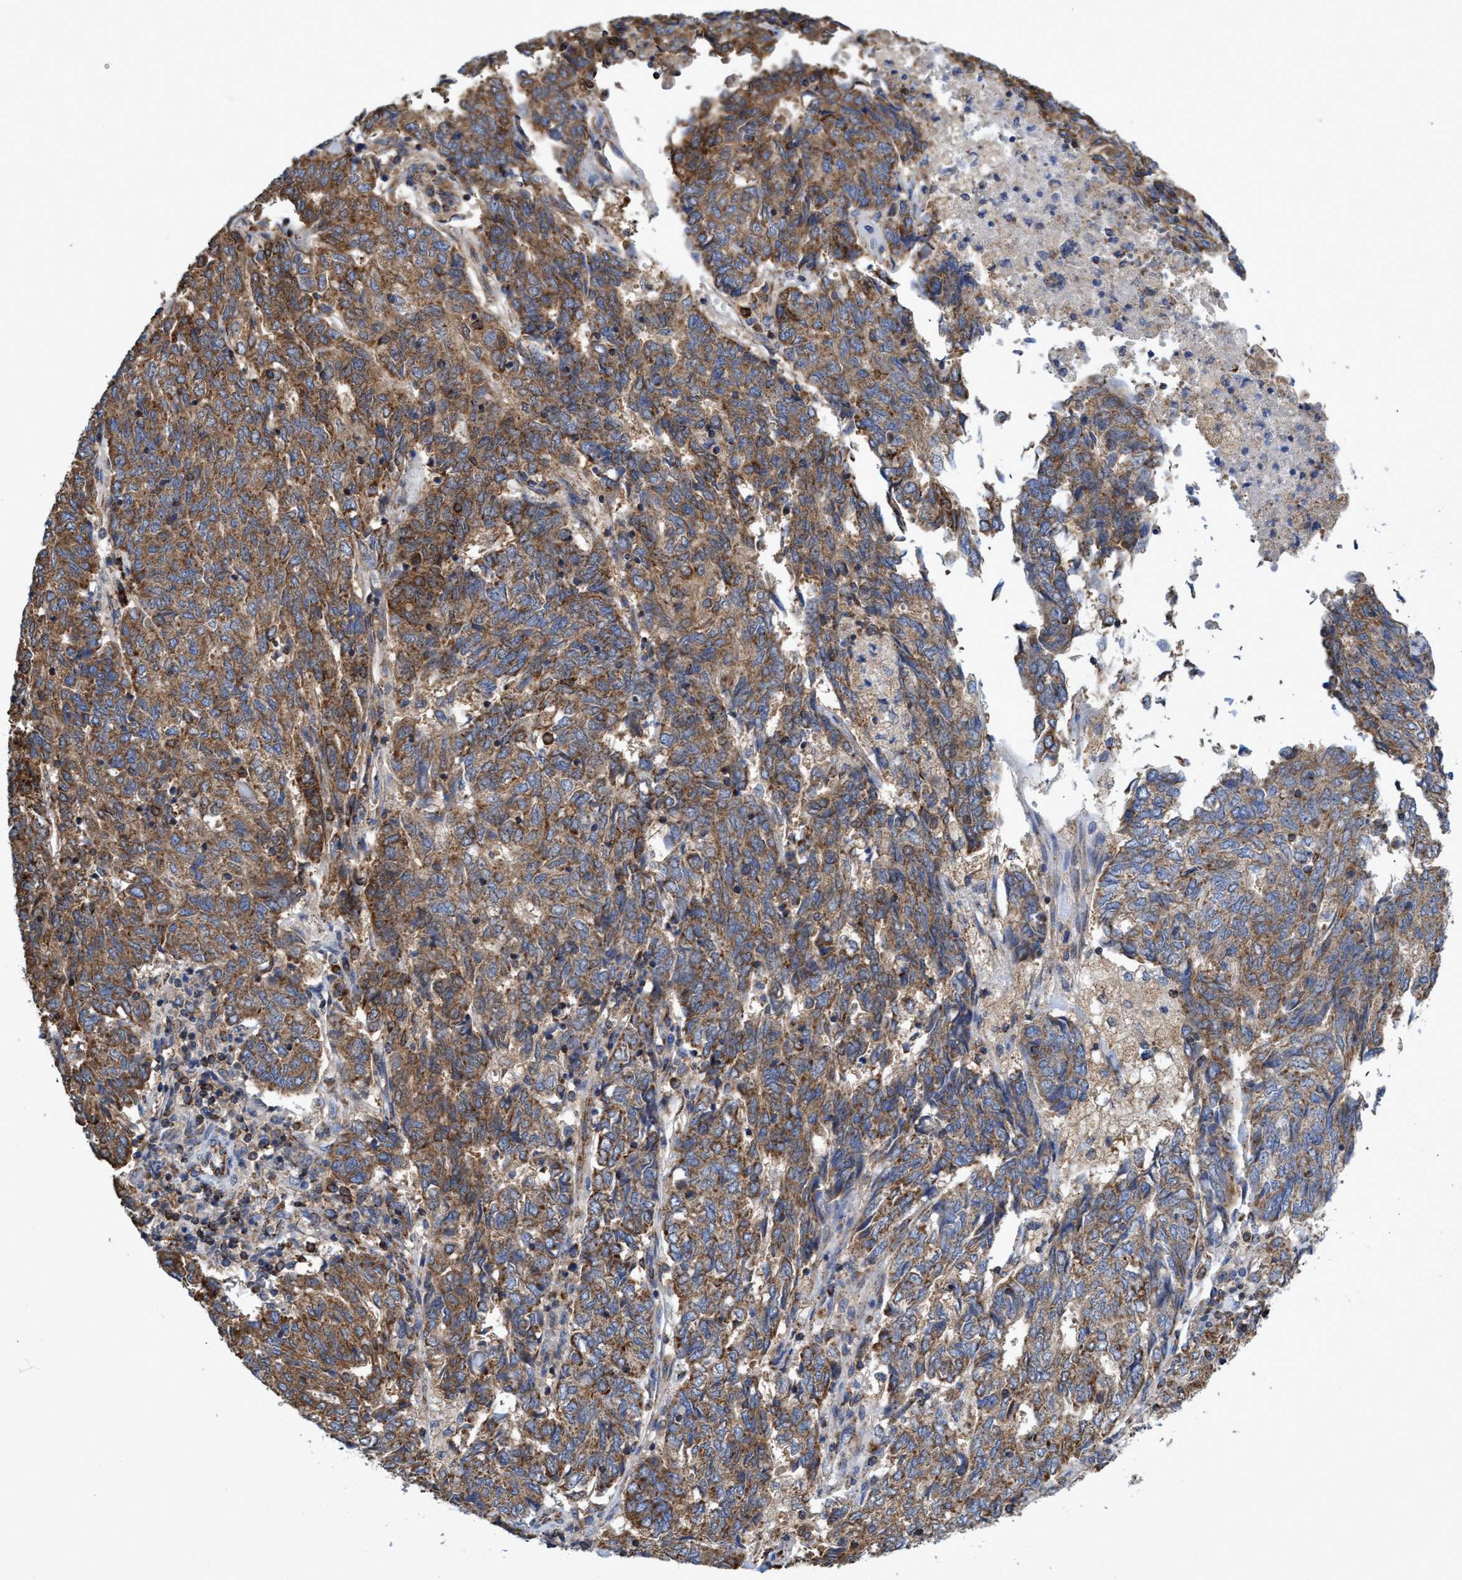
{"staining": {"intensity": "moderate", "quantity": ">75%", "location": "cytoplasmic/membranous"}, "tissue": "endometrial cancer", "cell_type": "Tumor cells", "image_type": "cancer", "snomed": [{"axis": "morphology", "description": "Adenocarcinoma, NOS"}, {"axis": "topography", "description": "Endometrium"}], "caption": "Endometrial adenocarcinoma stained for a protein reveals moderate cytoplasmic/membranous positivity in tumor cells.", "gene": "CRYZ", "patient": {"sex": "female", "age": 80}}